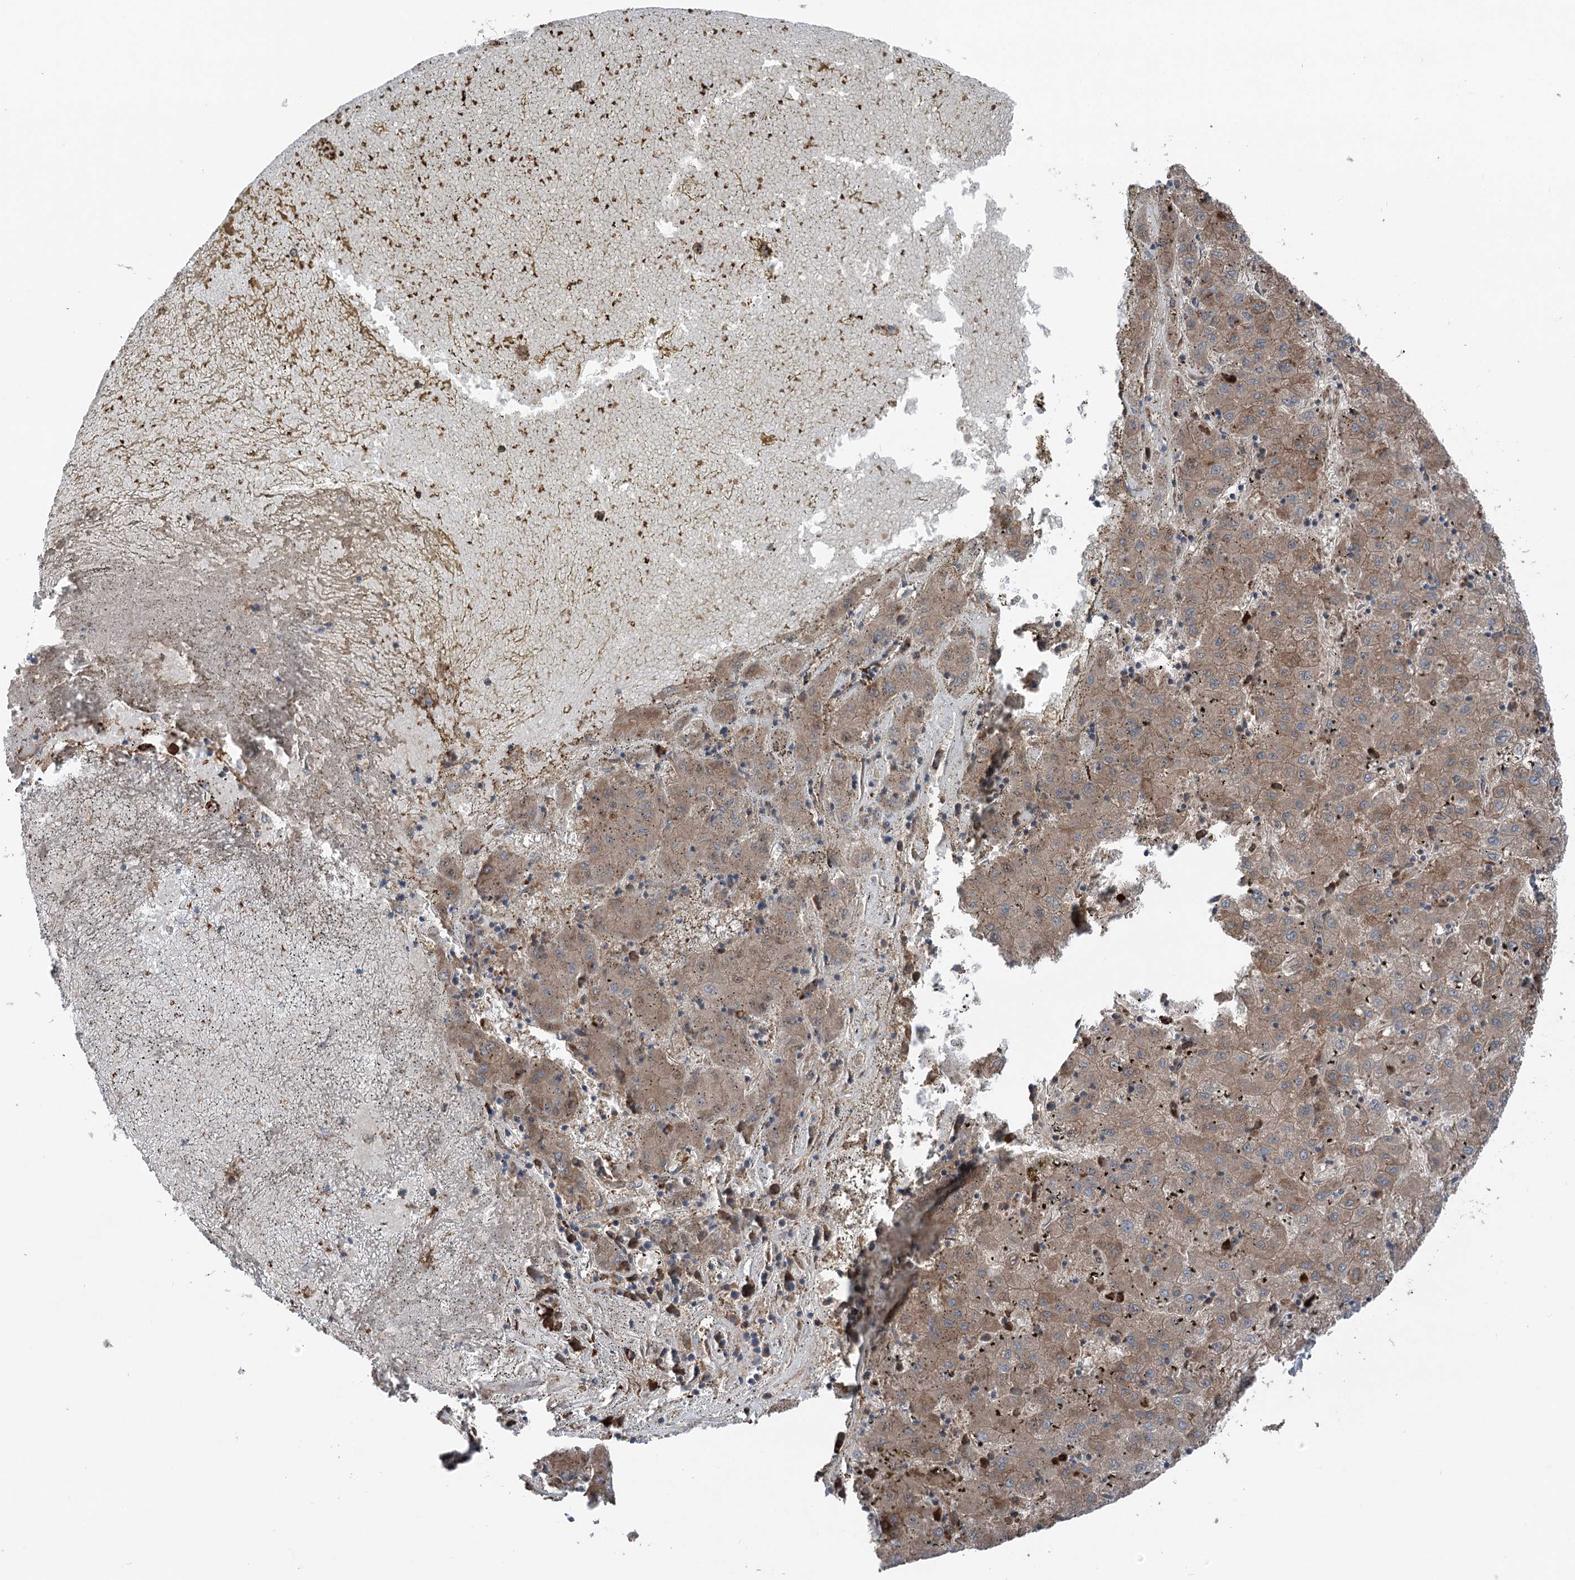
{"staining": {"intensity": "moderate", "quantity": ">75%", "location": "cytoplasmic/membranous"}, "tissue": "liver cancer", "cell_type": "Tumor cells", "image_type": "cancer", "snomed": [{"axis": "morphology", "description": "Carcinoma, Hepatocellular, NOS"}, {"axis": "topography", "description": "Liver"}], "caption": "High-magnification brightfield microscopy of hepatocellular carcinoma (liver) stained with DAB (3,3'-diaminobenzidine) (brown) and counterstained with hematoxylin (blue). tumor cells exhibit moderate cytoplasmic/membranous staining is seen in approximately>75% of cells.", "gene": "PPP1R21", "patient": {"sex": "male", "age": 72}}